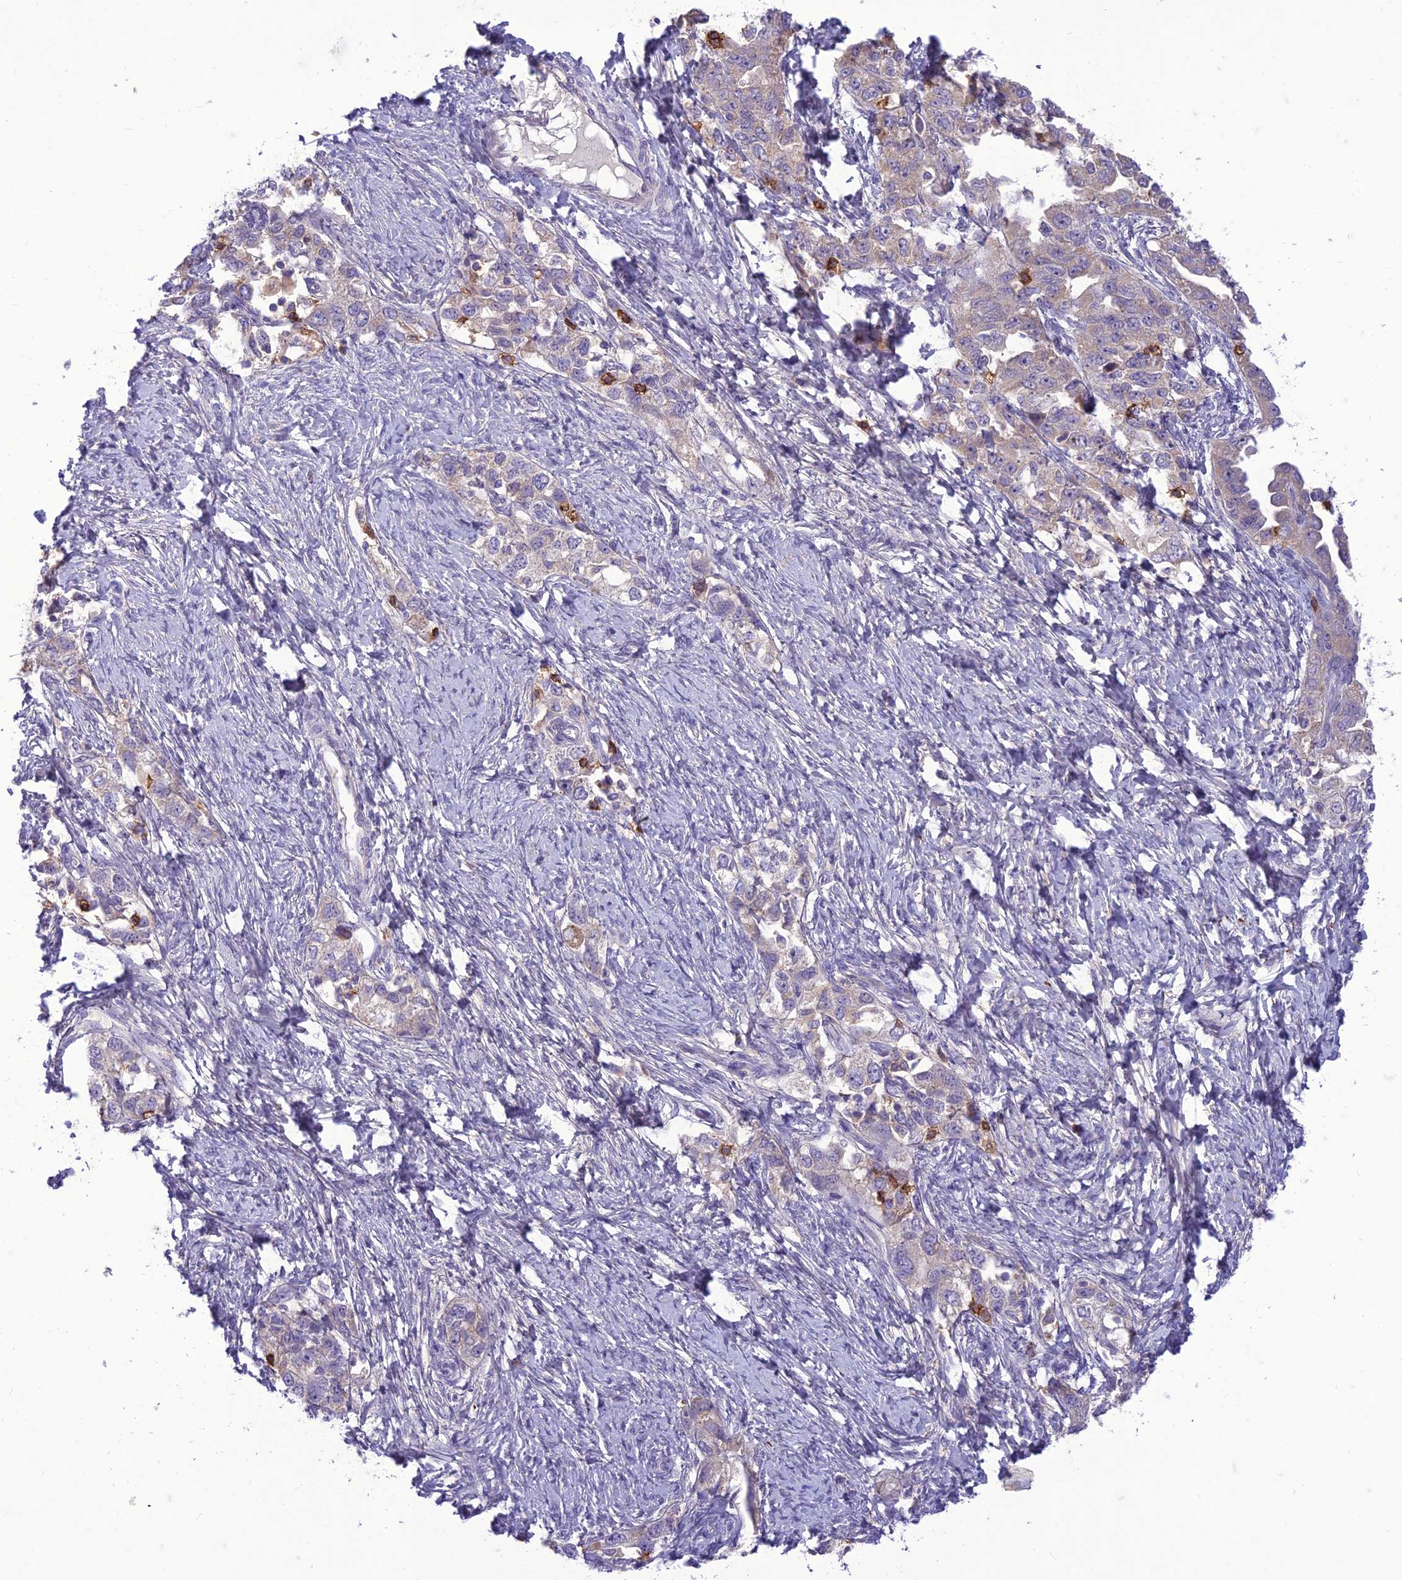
{"staining": {"intensity": "negative", "quantity": "none", "location": "none"}, "tissue": "ovarian cancer", "cell_type": "Tumor cells", "image_type": "cancer", "snomed": [{"axis": "morphology", "description": "Carcinoma, NOS"}, {"axis": "morphology", "description": "Cystadenocarcinoma, serous, NOS"}, {"axis": "topography", "description": "Ovary"}], "caption": "This is a image of immunohistochemistry staining of ovarian cancer (carcinoma), which shows no expression in tumor cells.", "gene": "ITGAE", "patient": {"sex": "female", "age": 69}}